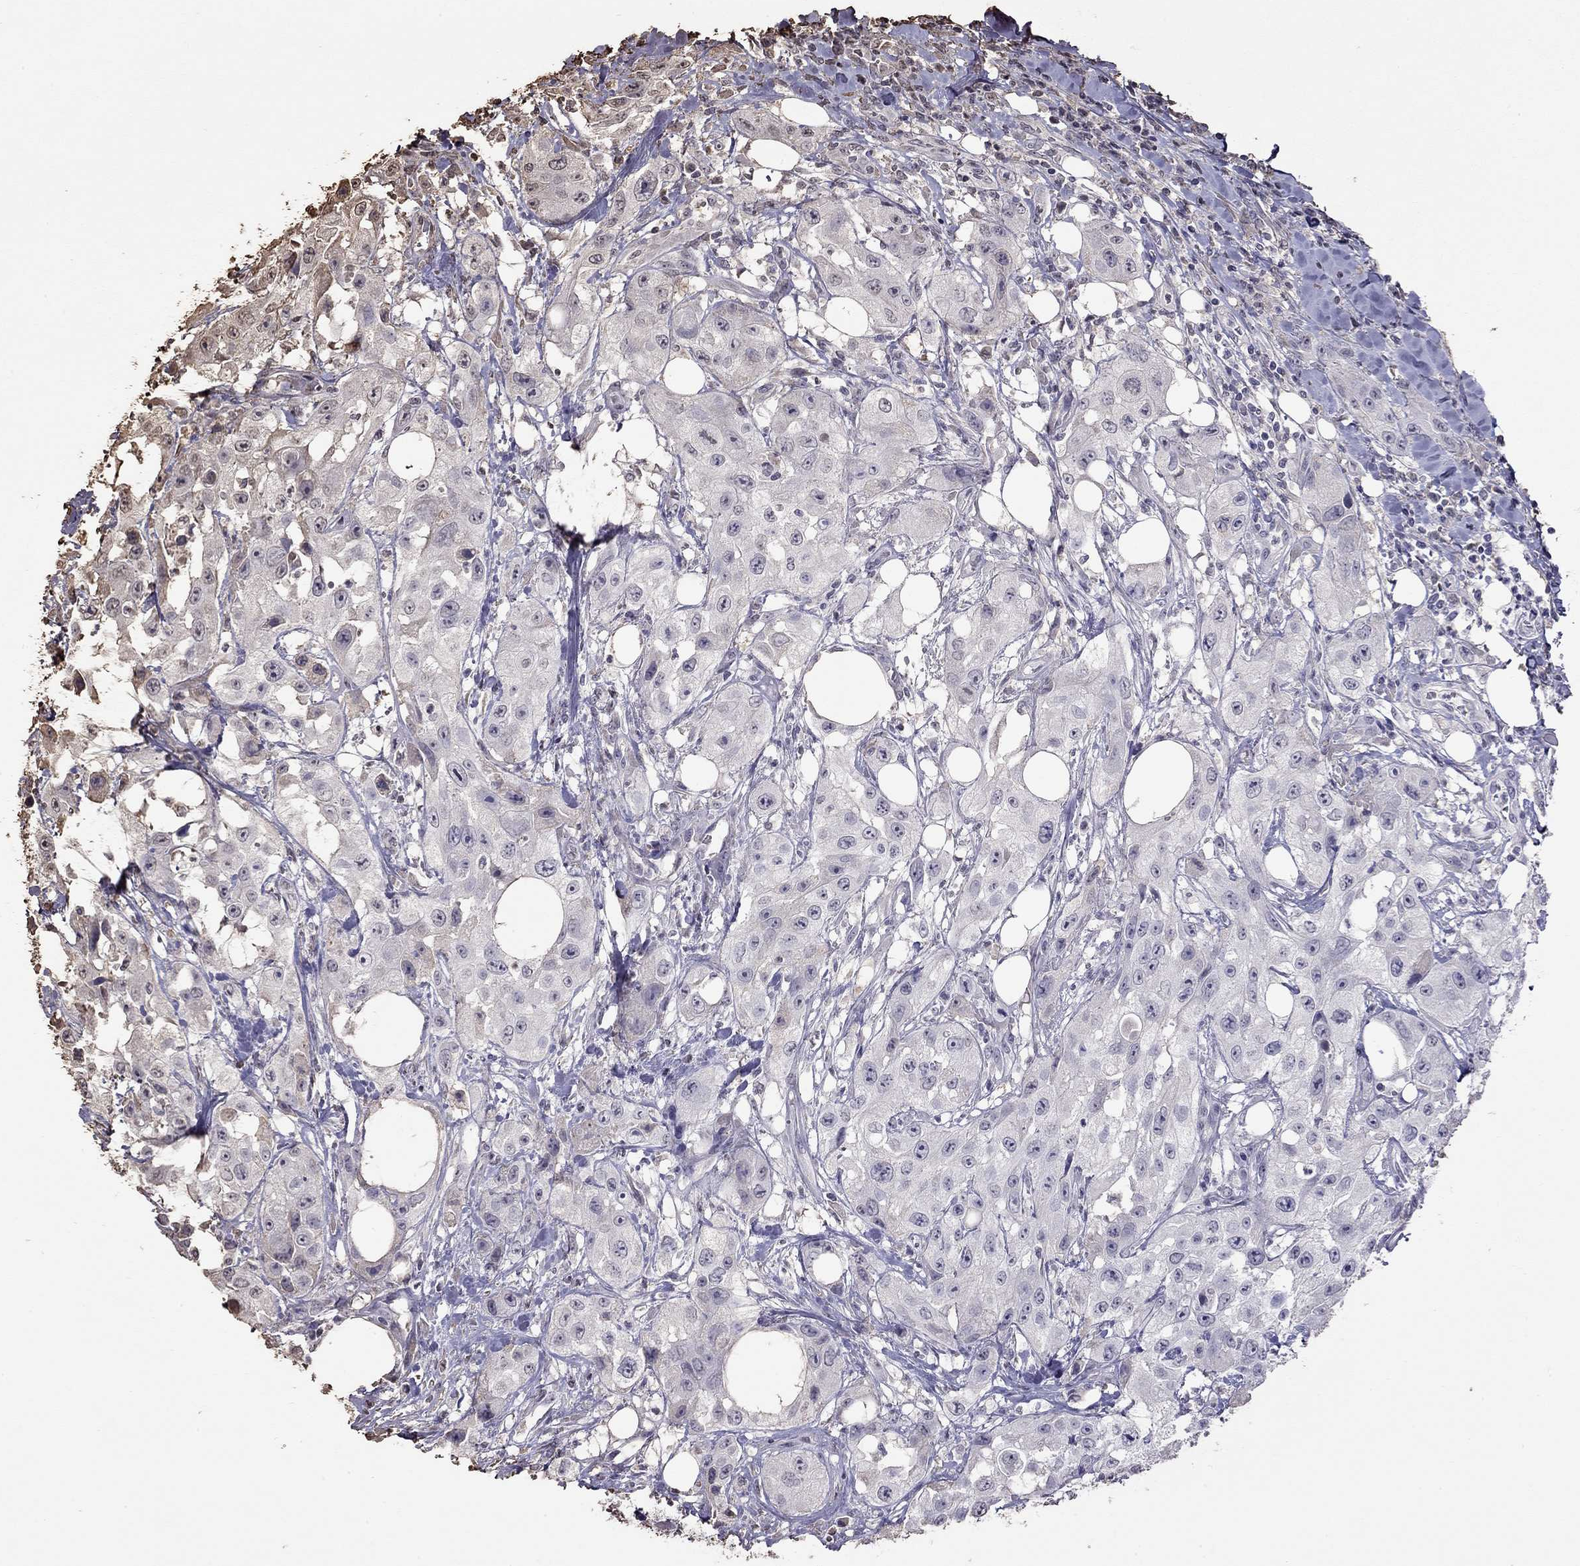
{"staining": {"intensity": "negative", "quantity": "none", "location": "none"}, "tissue": "urothelial cancer", "cell_type": "Tumor cells", "image_type": "cancer", "snomed": [{"axis": "morphology", "description": "Urothelial carcinoma, High grade"}, {"axis": "topography", "description": "Urinary bladder"}], "caption": "Immunohistochemistry image of neoplastic tissue: human urothelial carcinoma (high-grade) stained with DAB exhibits no significant protein positivity in tumor cells. (DAB (3,3'-diaminobenzidine) immunohistochemistry visualized using brightfield microscopy, high magnification).", "gene": "SUN3", "patient": {"sex": "male", "age": 79}}